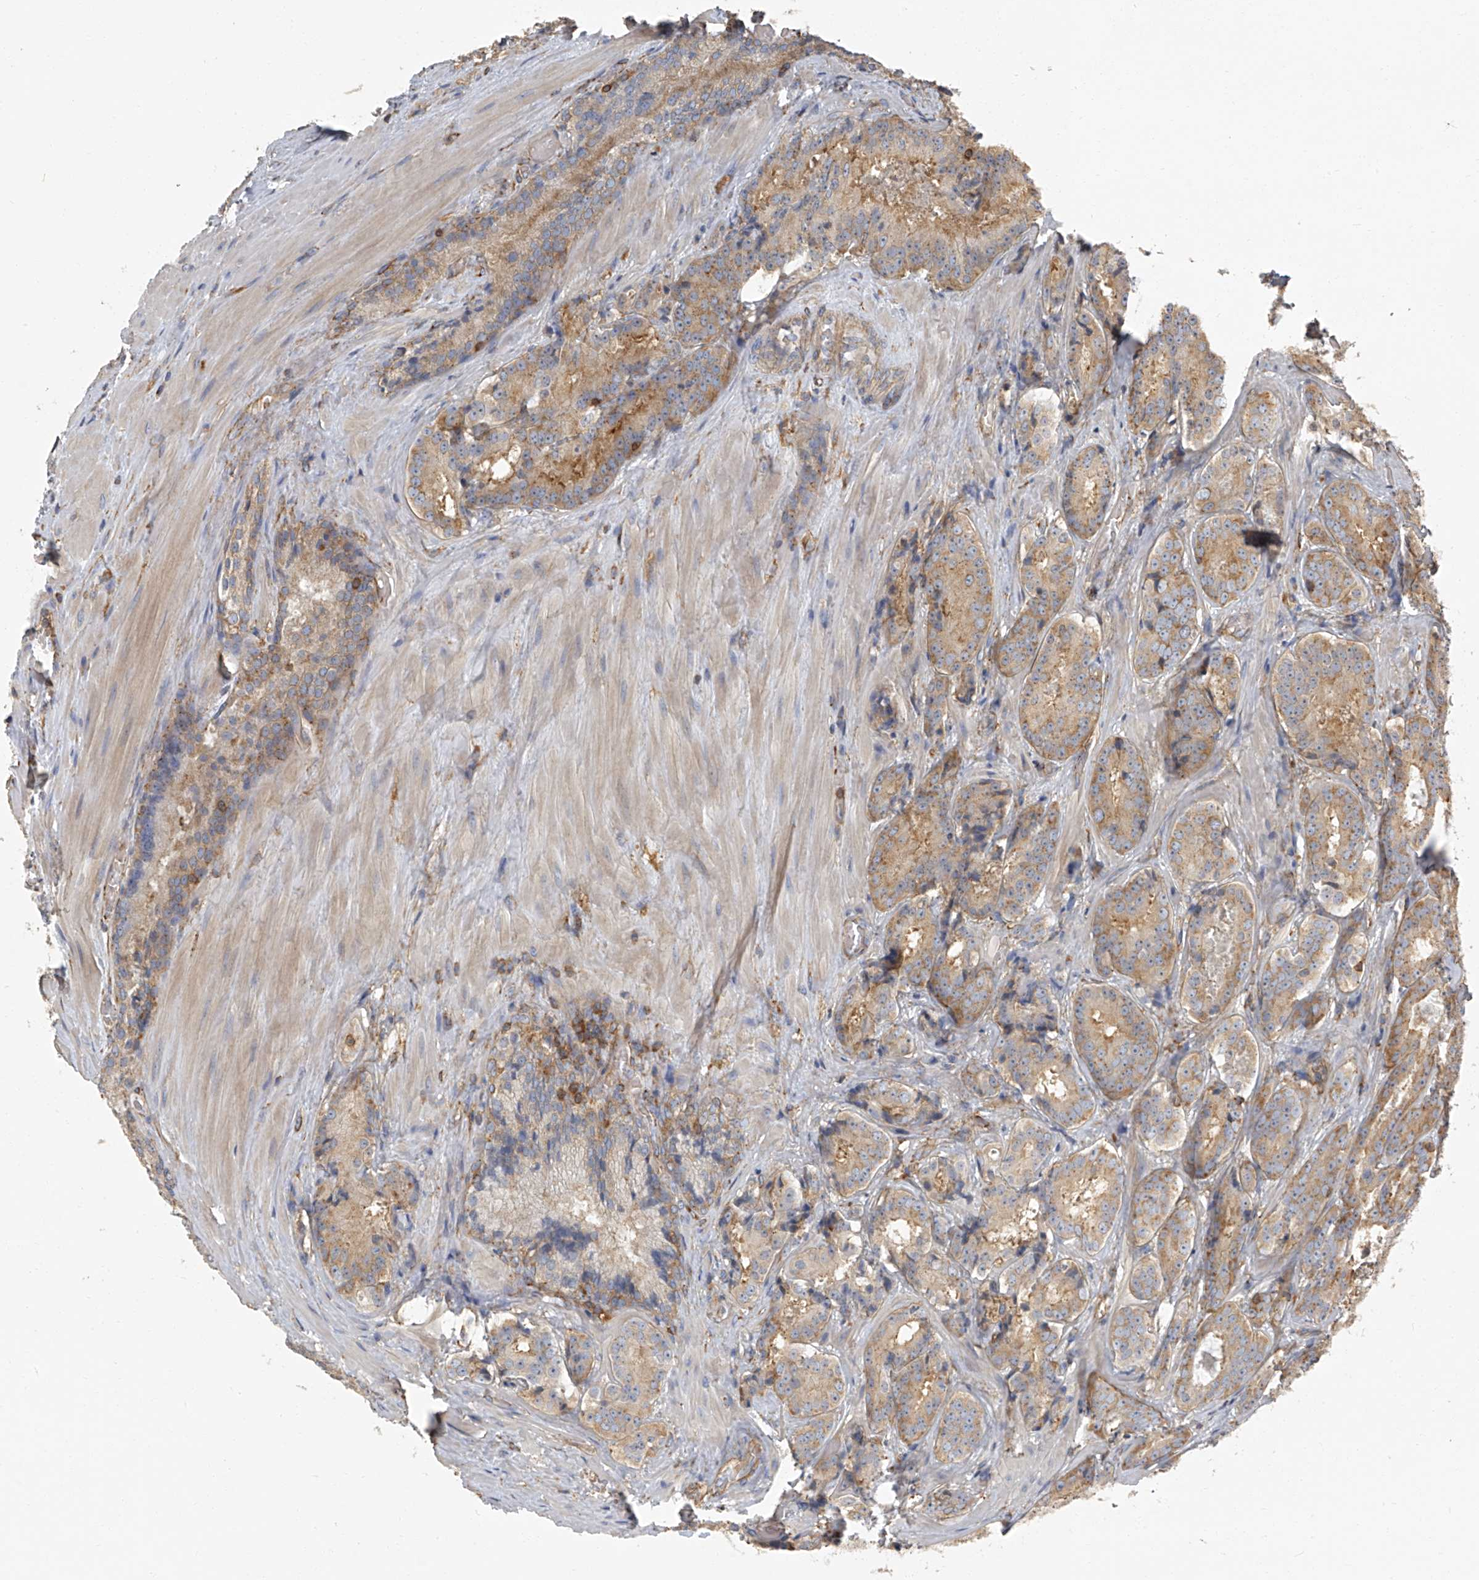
{"staining": {"intensity": "moderate", "quantity": "25%-75%", "location": "cytoplasmic/membranous"}, "tissue": "prostate cancer", "cell_type": "Tumor cells", "image_type": "cancer", "snomed": [{"axis": "morphology", "description": "Adenocarcinoma, High grade"}, {"axis": "topography", "description": "Prostate"}], "caption": "Immunohistochemistry staining of prostate cancer (adenocarcinoma (high-grade)), which exhibits medium levels of moderate cytoplasmic/membranous staining in about 25%-75% of tumor cells indicating moderate cytoplasmic/membranous protein positivity. The staining was performed using DAB (3,3'-diaminobenzidine) (brown) for protein detection and nuclei were counterstained in hematoxylin (blue).", "gene": "SEPTIN7", "patient": {"sex": "male", "age": 57}}